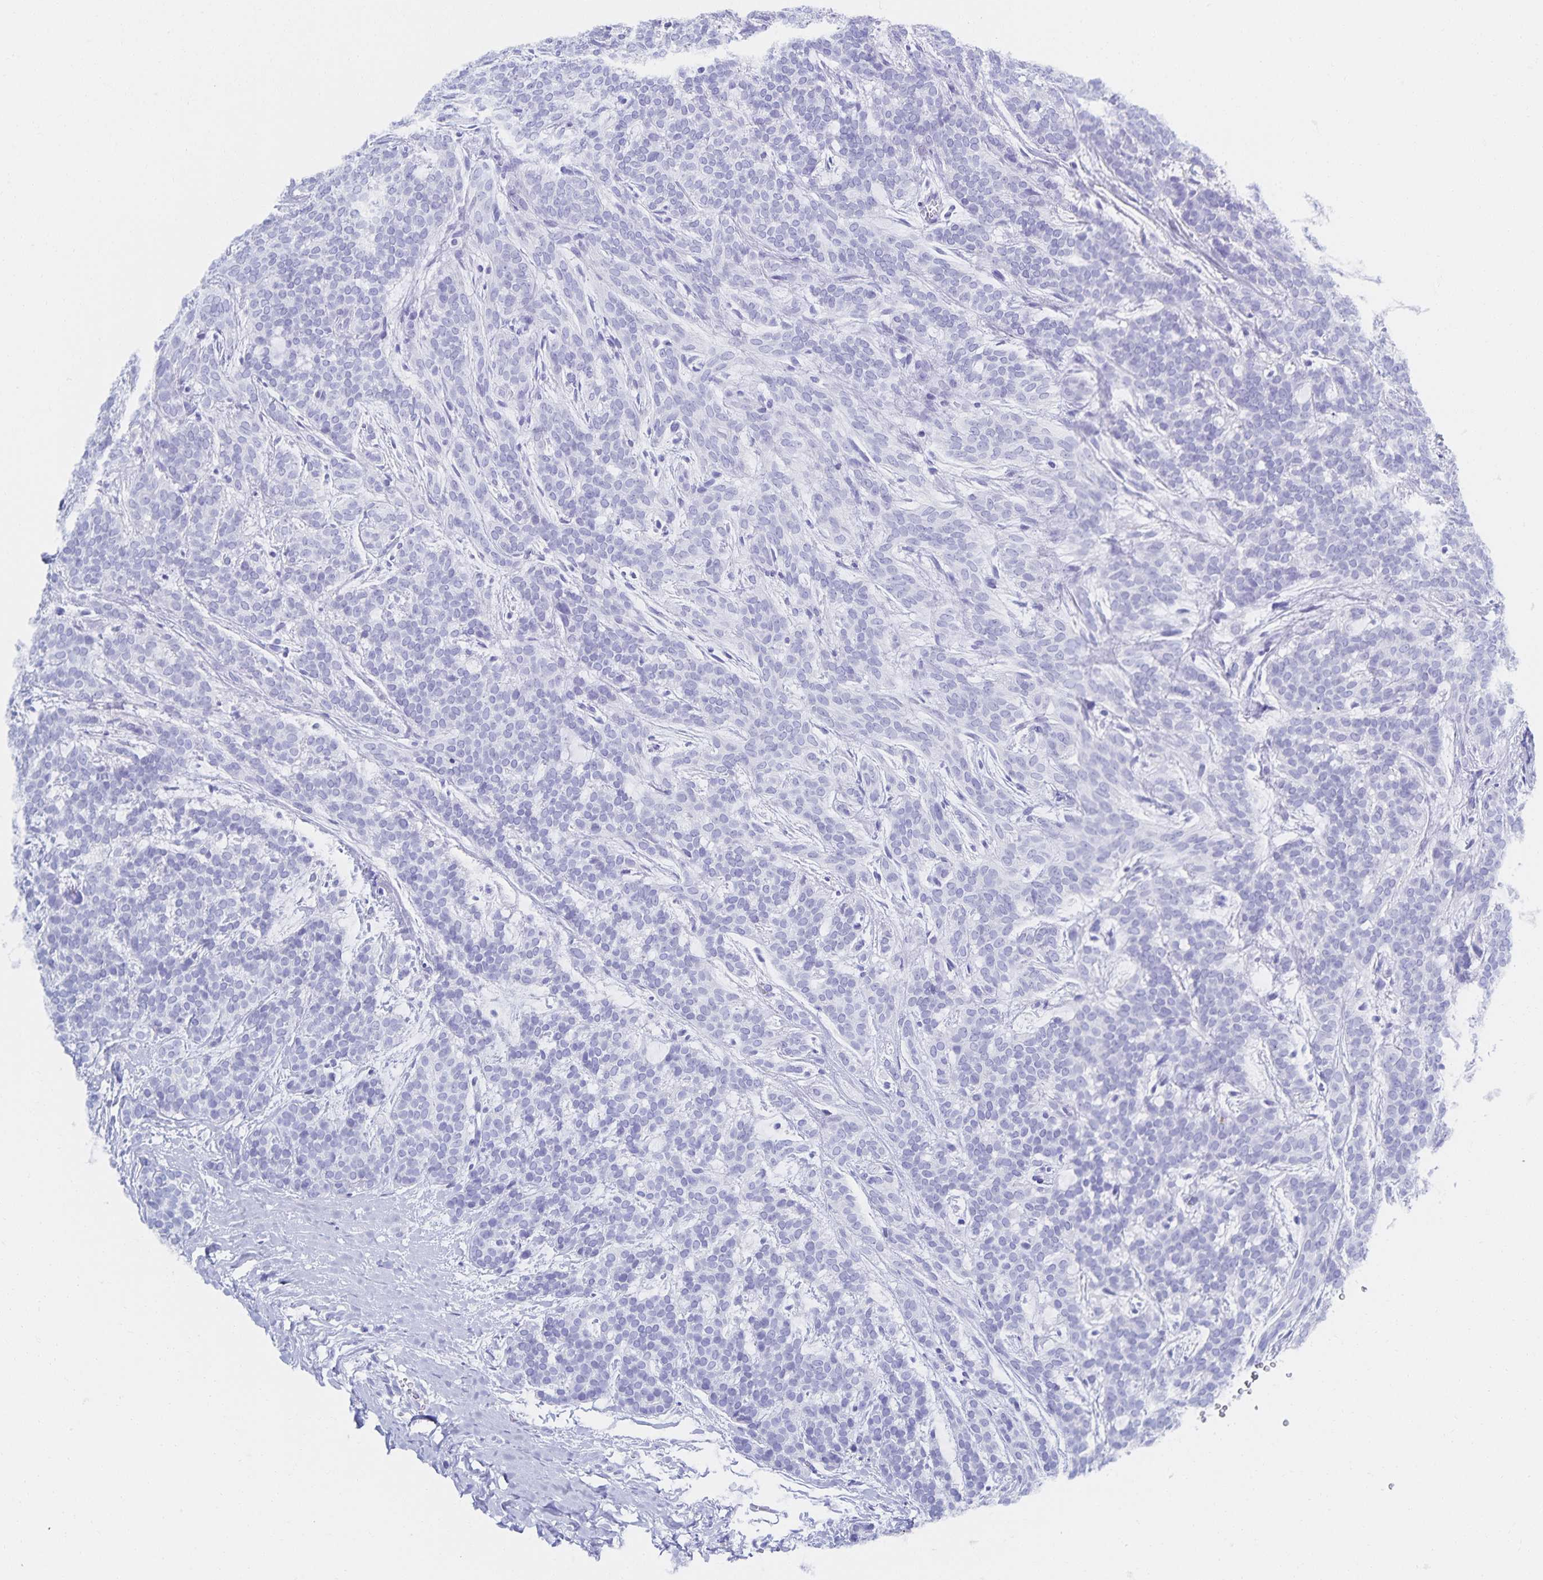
{"staining": {"intensity": "negative", "quantity": "none", "location": "none"}, "tissue": "head and neck cancer", "cell_type": "Tumor cells", "image_type": "cancer", "snomed": [{"axis": "morphology", "description": "Normal tissue, NOS"}, {"axis": "morphology", "description": "Adenocarcinoma, NOS"}, {"axis": "topography", "description": "Oral tissue"}, {"axis": "topography", "description": "Head-Neck"}], "caption": "Head and neck cancer (adenocarcinoma) was stained to show a protein in brown. There is no significant expression in tumor cells. The staining was performed using DAB (3,3'-diaminobenzidine) to visualize the protein expression in brown, while the nuclei were stained in blue with hematoxylin (Magnification: 20x).", "gene": "SNTN", "patient": {"sex": "female", "age": 57}}